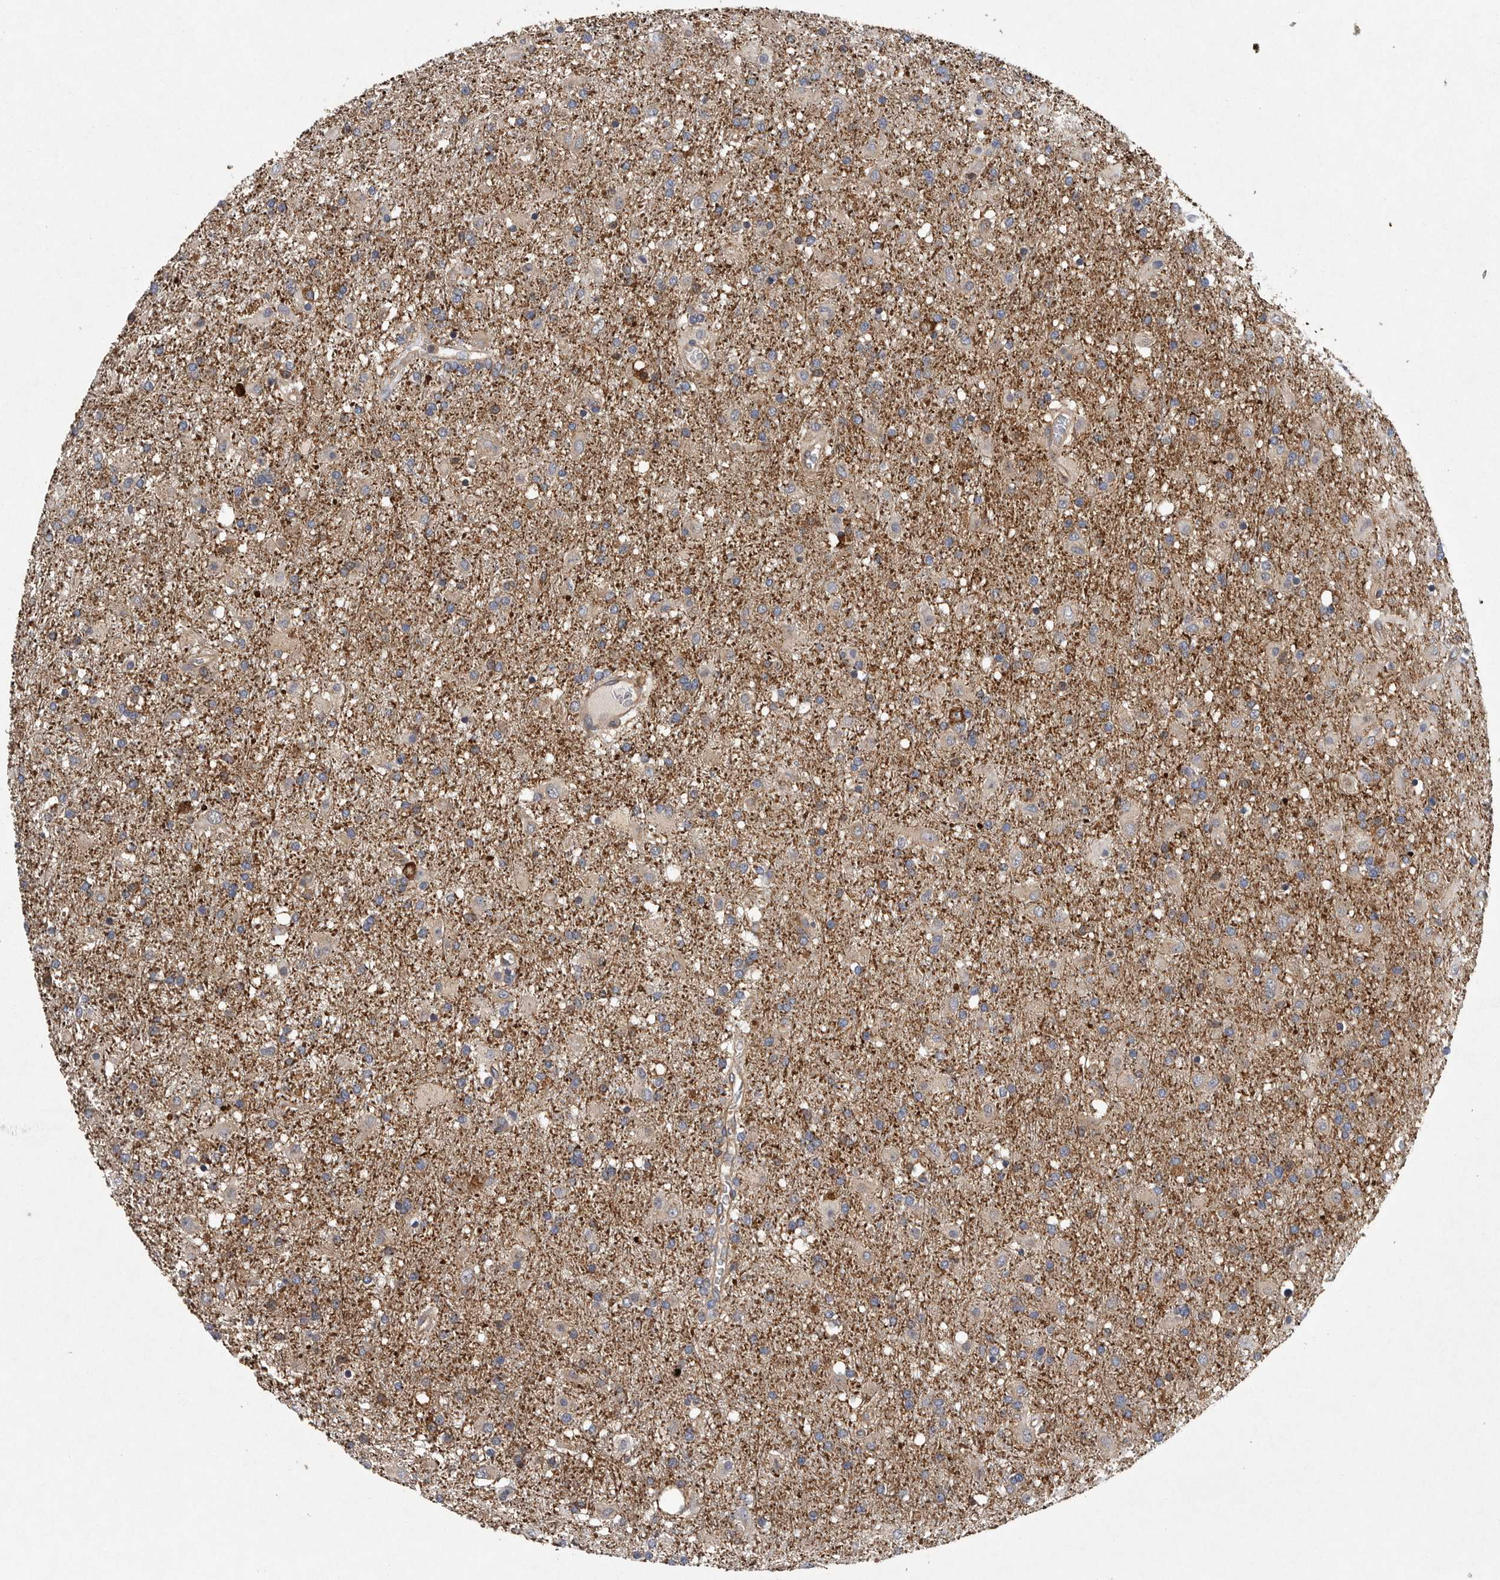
{"staining": {"intensity": "moderate", "quantity": "<25%", "location": "cytoplasmic/membranous"}, "tissue": "glioma", "cell_type": "Tumor cells", "image_type": "cancer", "snomed": [{"axis": "morphology", "description": "Glioma, malignant, Low grade"}, {"axis": "topography", "description": "Brain"}], "caption": "Protein analysis of glioma tissue demonstrates moderate cytoplasmic/membranous positivity in approximately <25% of tumor cells. (DAB = brown stain, brightfield microscopy at high magnification).", "gene": "OXR1", "patient": {"sex": "male", "age": 65}}